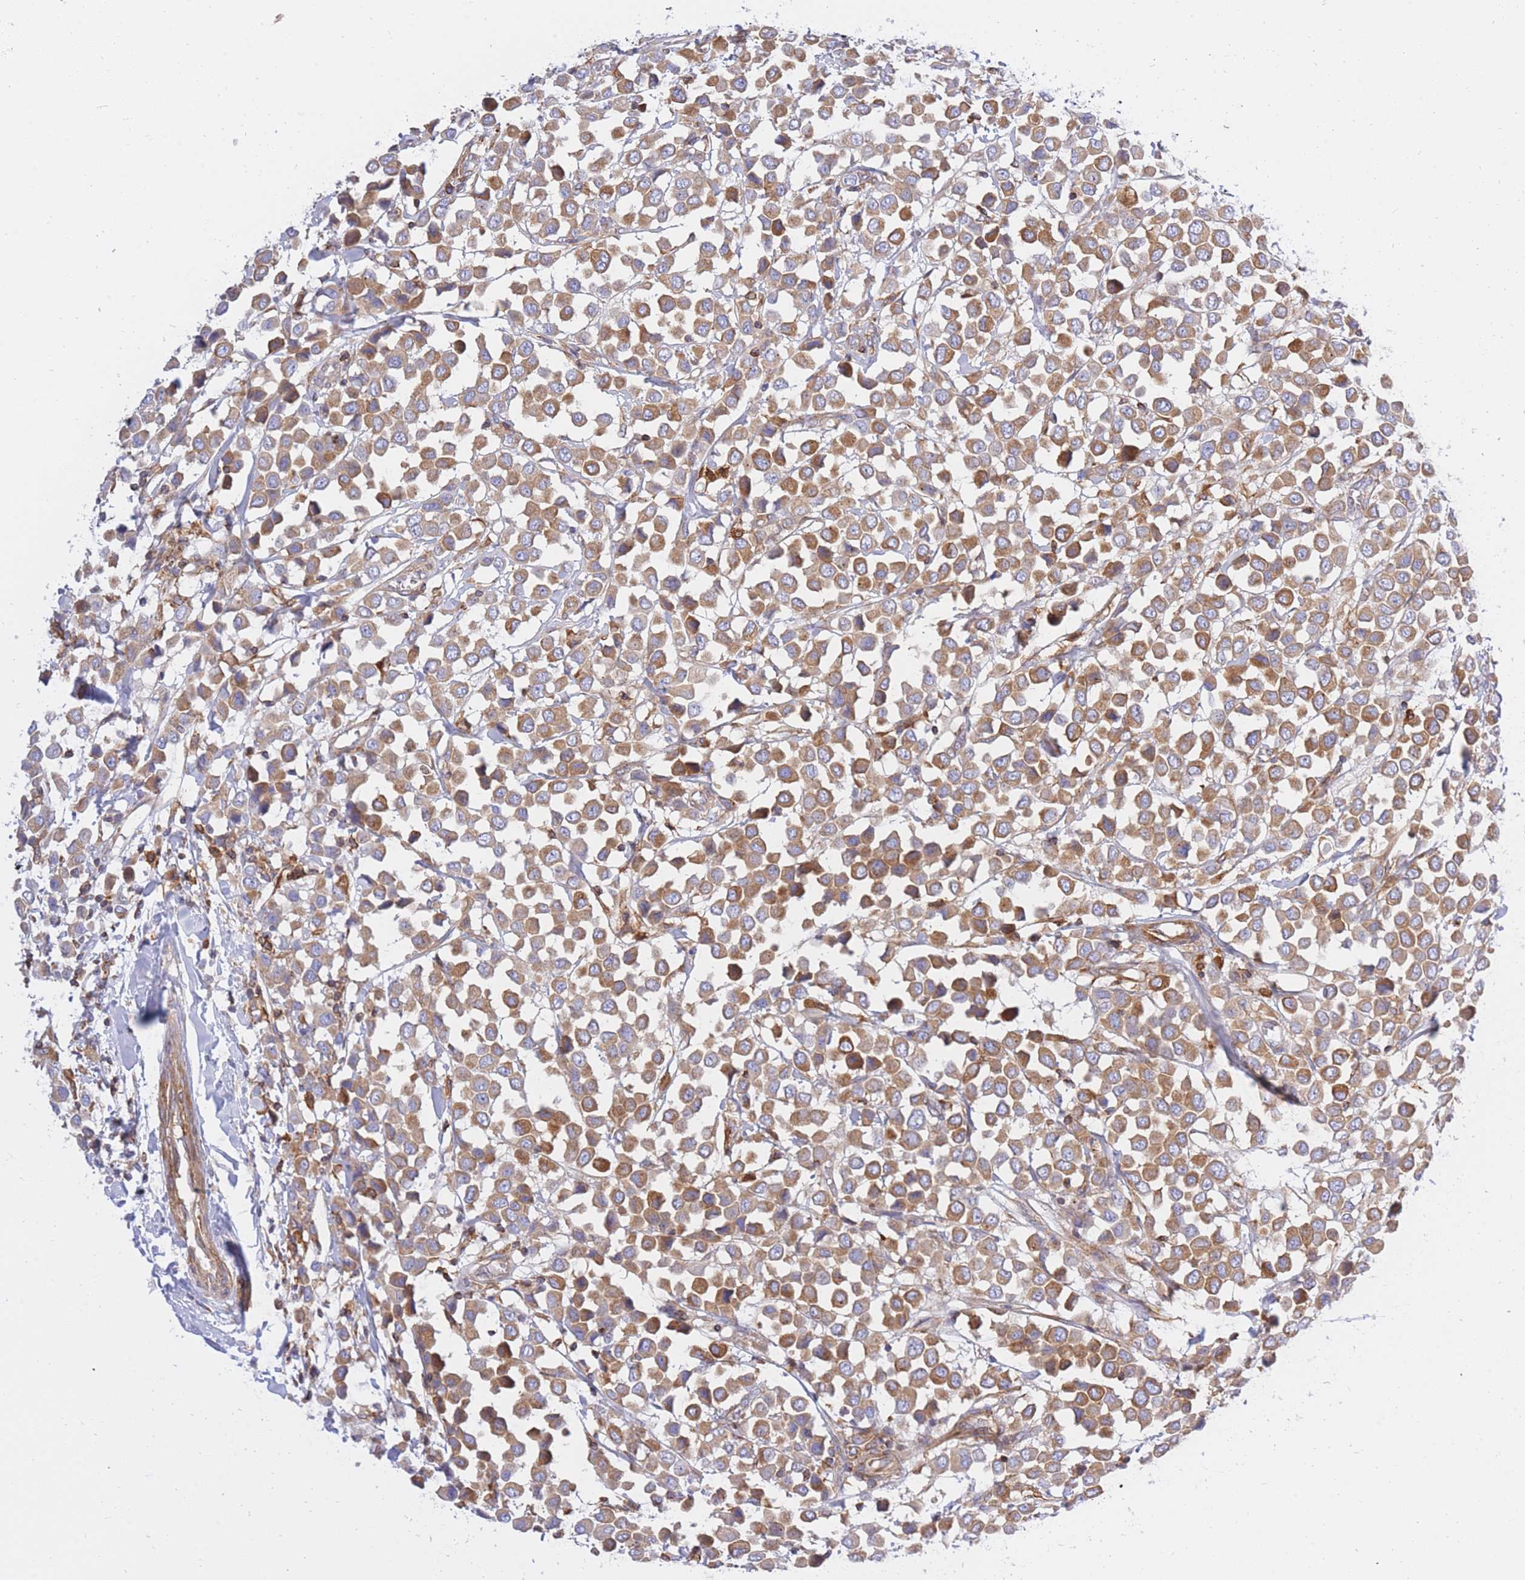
{"staining": {"intensity": "moderate", "quantity": ">75%", "location": "cytoplasmic/membranous"}, "tissue": "breast cancer", "cell_type": "Tumor cells", "image_type": "cancer", "snomed": [{"axis": "morphology", "description": "Duct carcinoma"}, {"axis": "topography", "description": "Breast"}], "caption": "Immunohistochemical staining of human breast cancer (intraductal carcinoma) reveals medium levels of moderate cytoplasmic/membranous positivity in about >75% of tumor cells.", "gene": "REM1", "patient": {"sex": "female", "age": 61}}